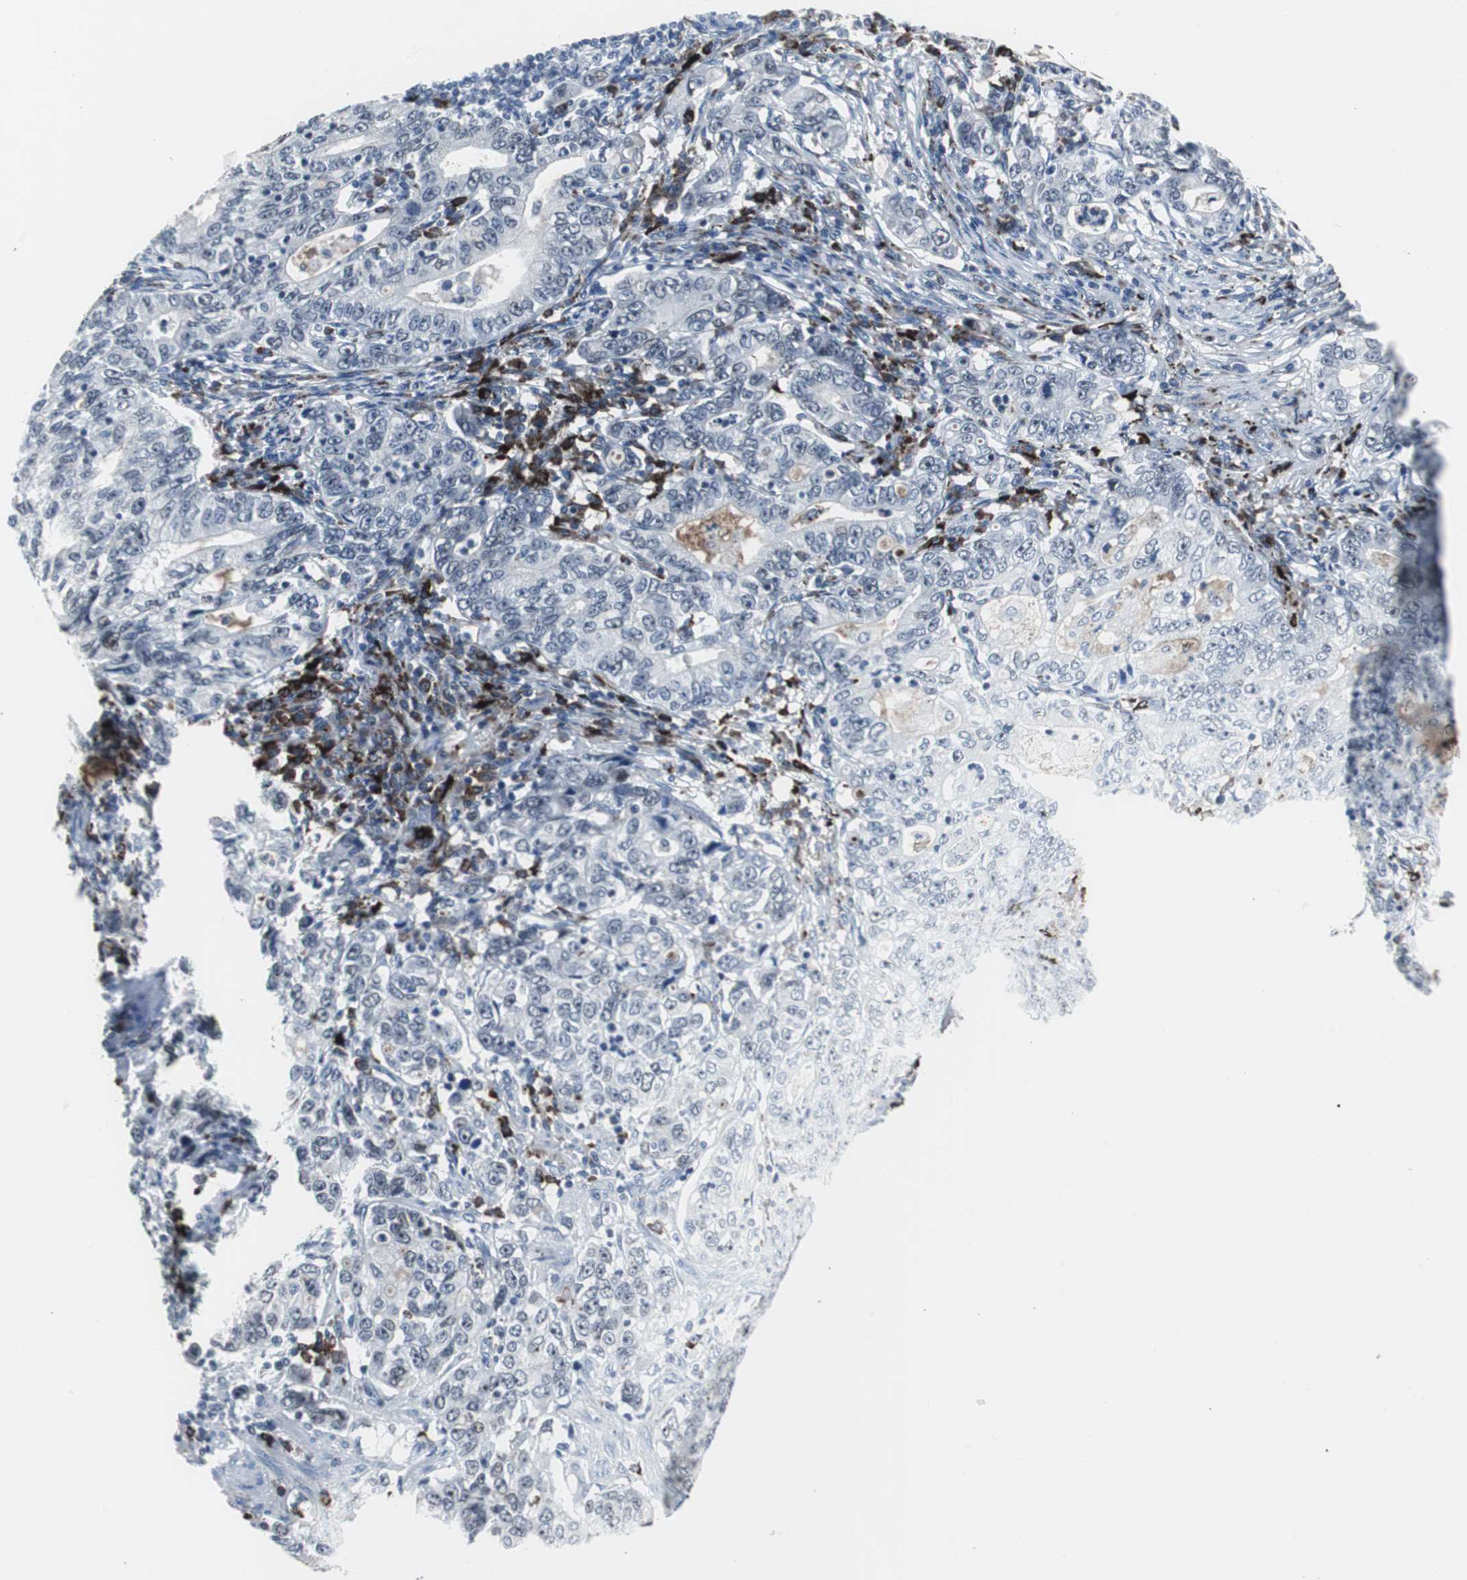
{"staining": {"intensity": "negative", "quantity": "none", "location": "none"}, "tissue": "stomach cancer", "cell_type": "Tumor cells", "image_type": "cancer", "snomed": [{"axis": "morphology", "description": "Adenocarcinoma, NOS"}, {"axis": "topography", "description": "Stomach, lower"}], "caption": "This is a photomicrograph of IHC staining of stomach adenocarcinoma, which shows no positivity in tumor cells. Brightfield microscopy of IHC stained with DAB (brown) and hematoxylin (blue), captured at high magnification.", "gene": "DOK1", "patient": {"sex": "female", "age": 72}}